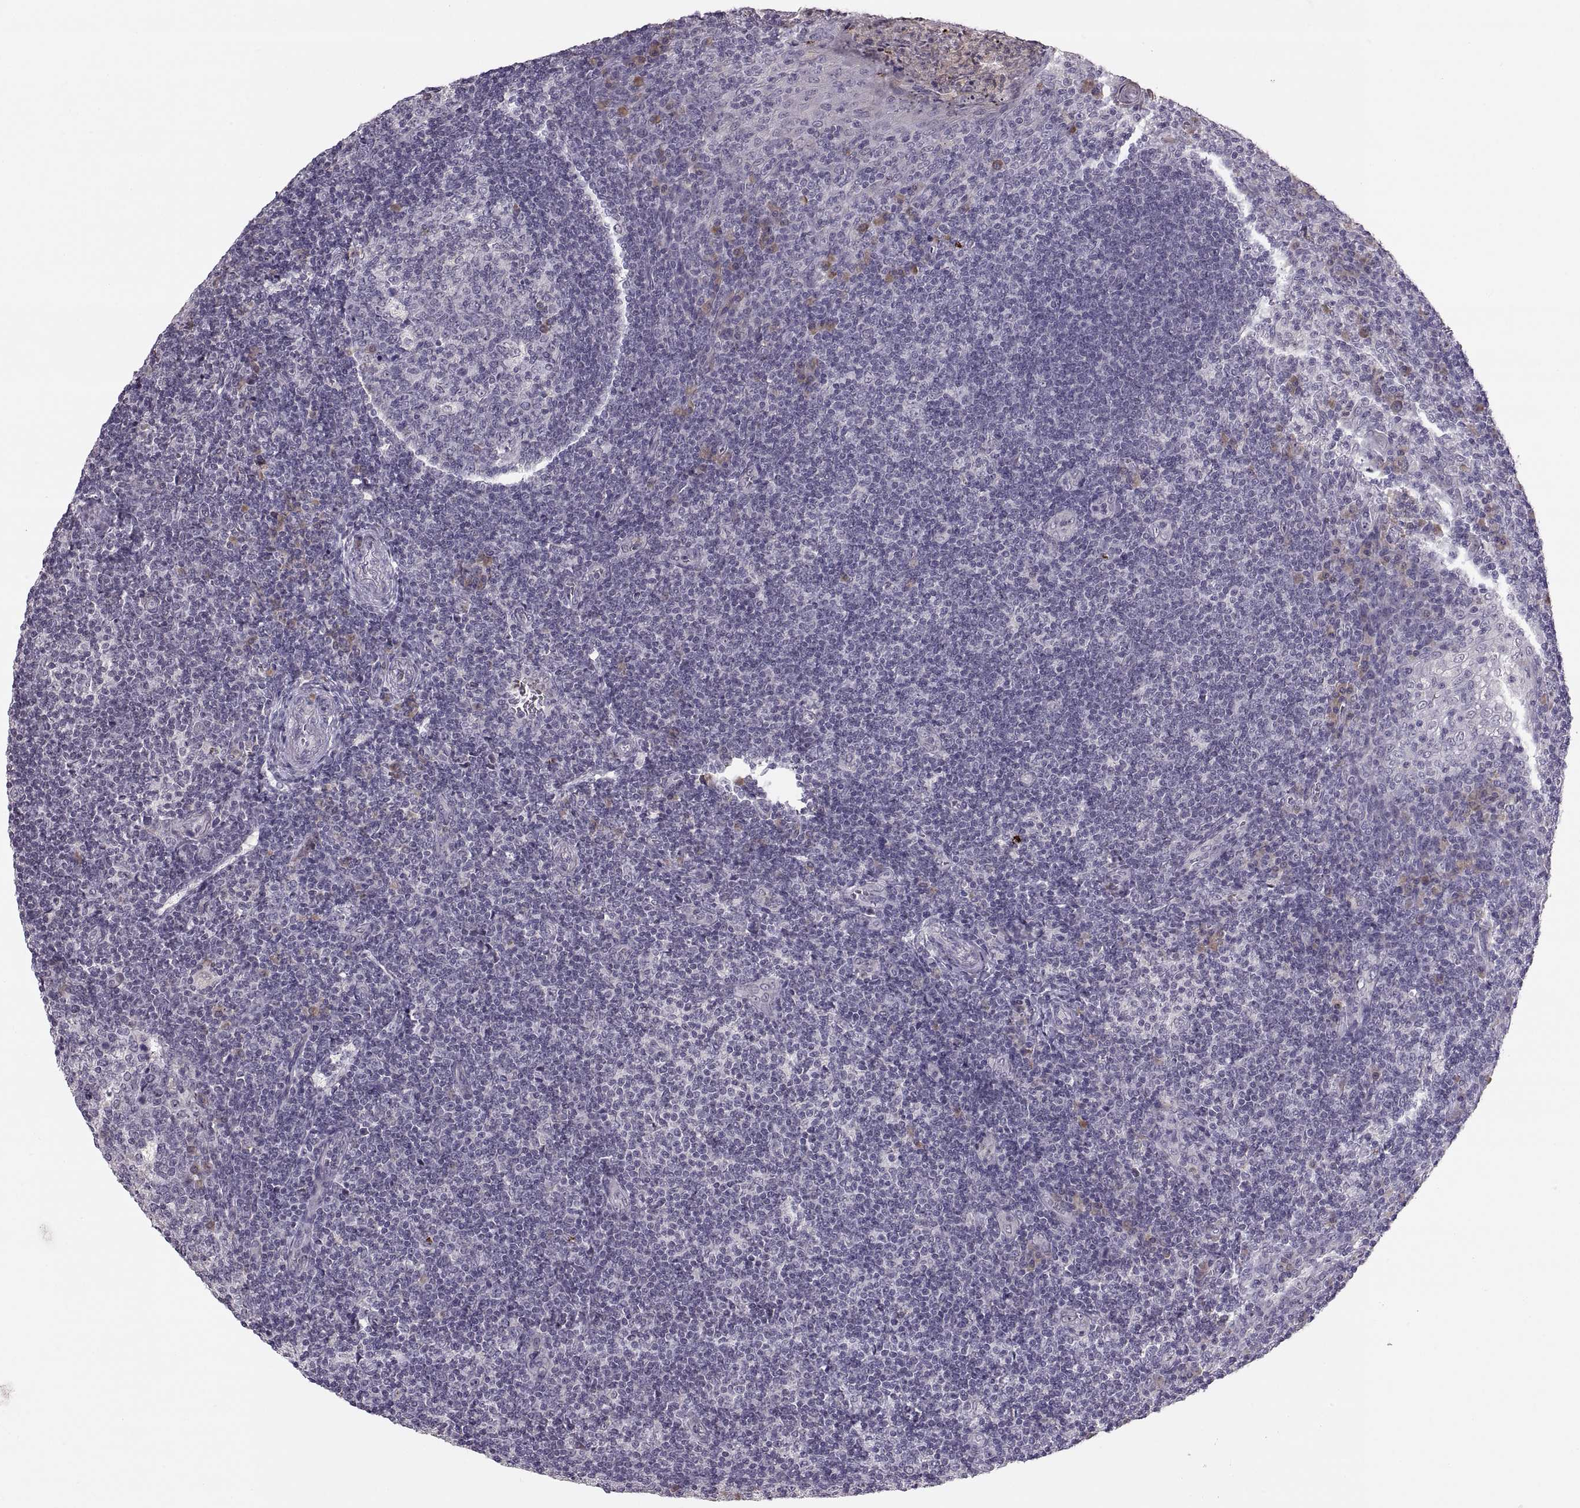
{"staining": {"intensity": "negative", "quantity": "none", "location": "none"}, "tissue": "tonsil", "cell_type": "Germinal center cells", "image_type": "normal", "snomed": [{"axis": "morphology", "description": "Normal tissue, NOS"}, {"axis": "topography", "description": "Tonsil"}], "caption": "DAB immunohistochemical staining of benign human tonsil demonstrates no significant positivity in germinal center cells. (Stains: DAB immunohistochemistry with hematoxylin counter stain, Microscopy: brightfield microscopy at high magnification).", "gene": "ADH6", "patient": {"sex": "female", "age": 12}}